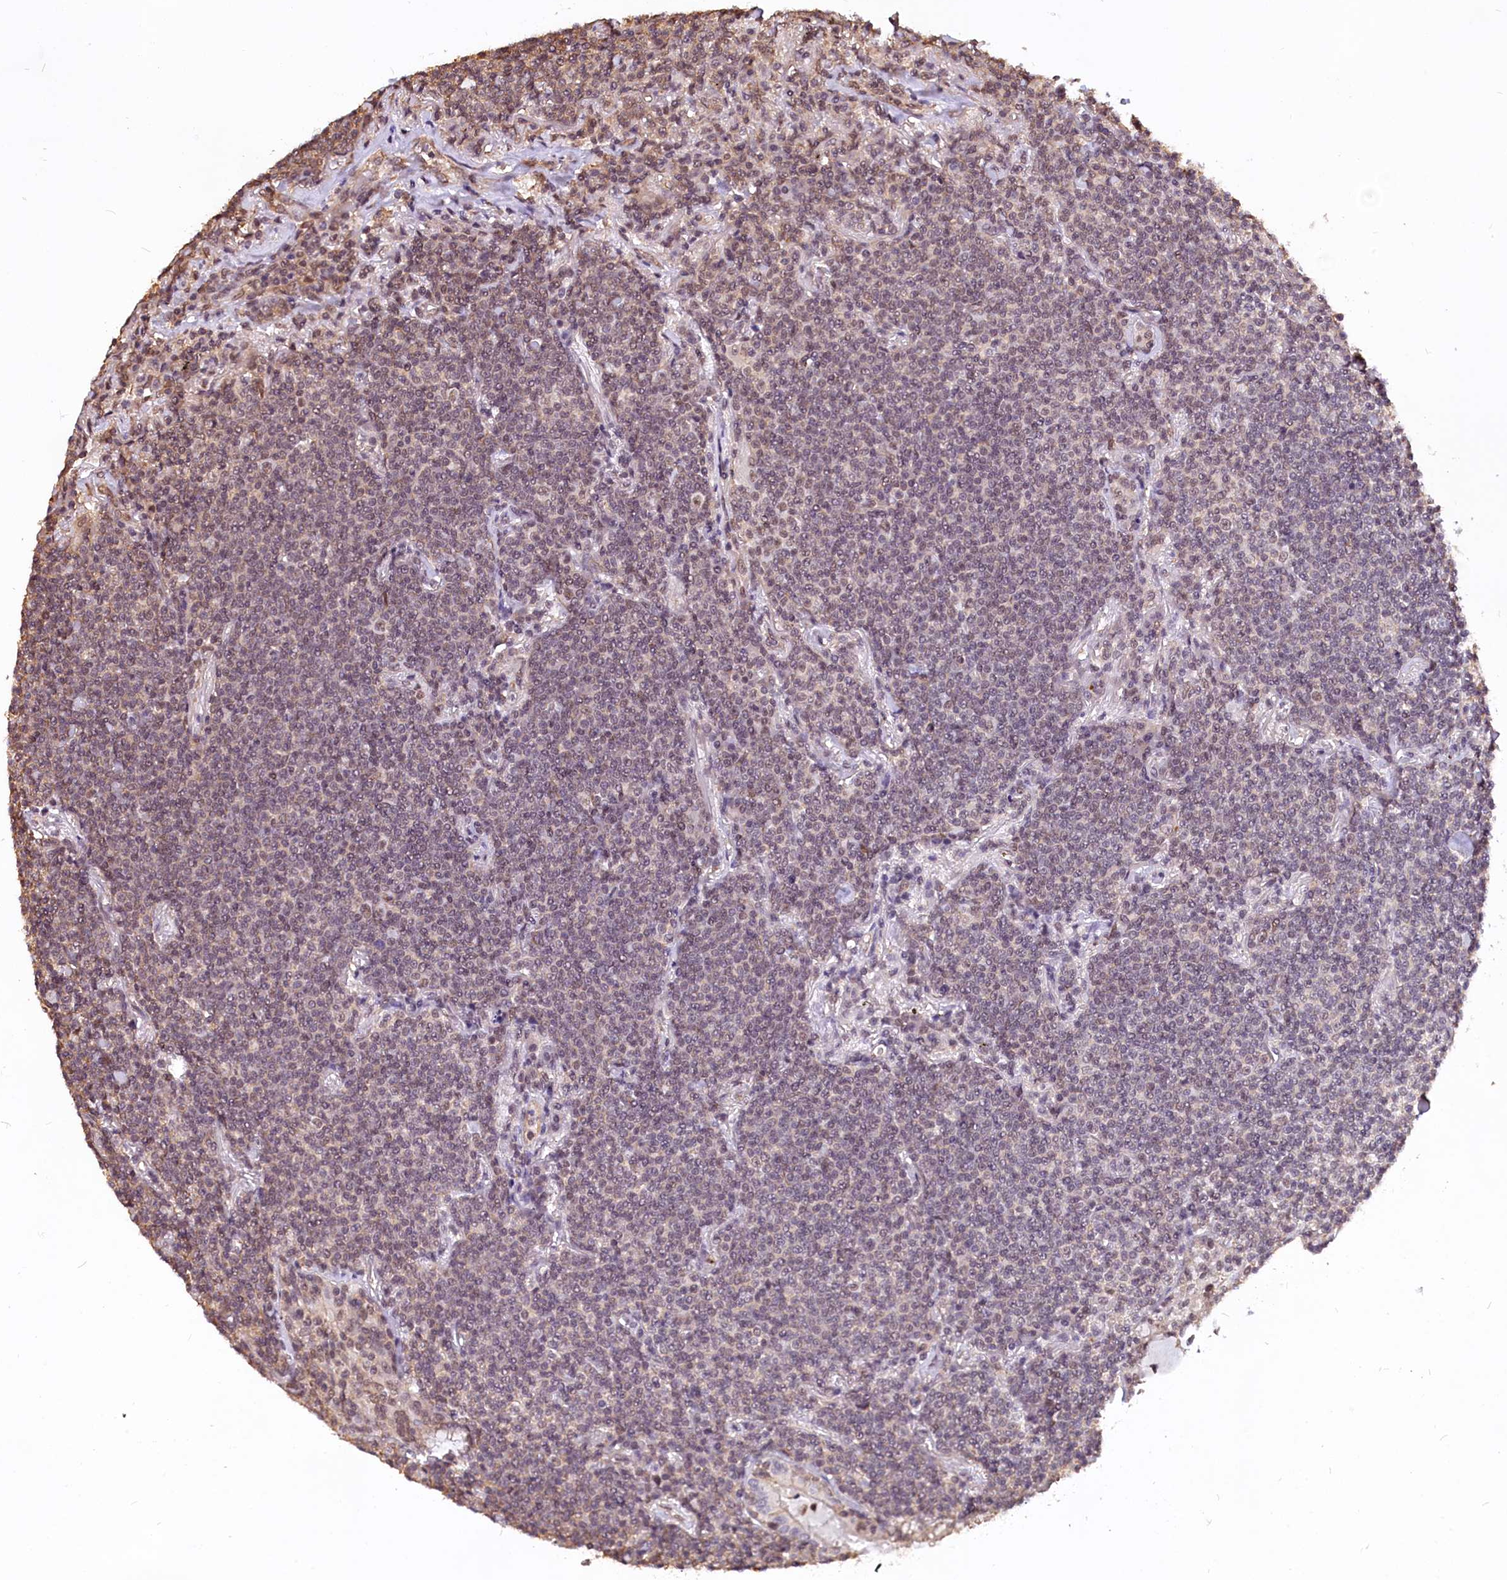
{"staining": {"intensity": "weak", "quantity": "25%-75%", "location": "nuclear"}, "tissue": "lymphoma", "cell_type": "Tumor cells", "image_type": "cancer", "snomed": [{"axis": "morphology", "description": "Malignant lymphoma, non-Hodgkin's type, Low grade"}, {"axis": "topography", "description": "Lung"}], "caption": "Immunohistochemical staining of low-grade malignant lymphoma, non-Hodgkin's type demonstrates weak nuclear protein staining in approximately 25%-75% of tumor cells.", "gene": "ZC3H4", "patient": {"sex": "female", "age": 71}}